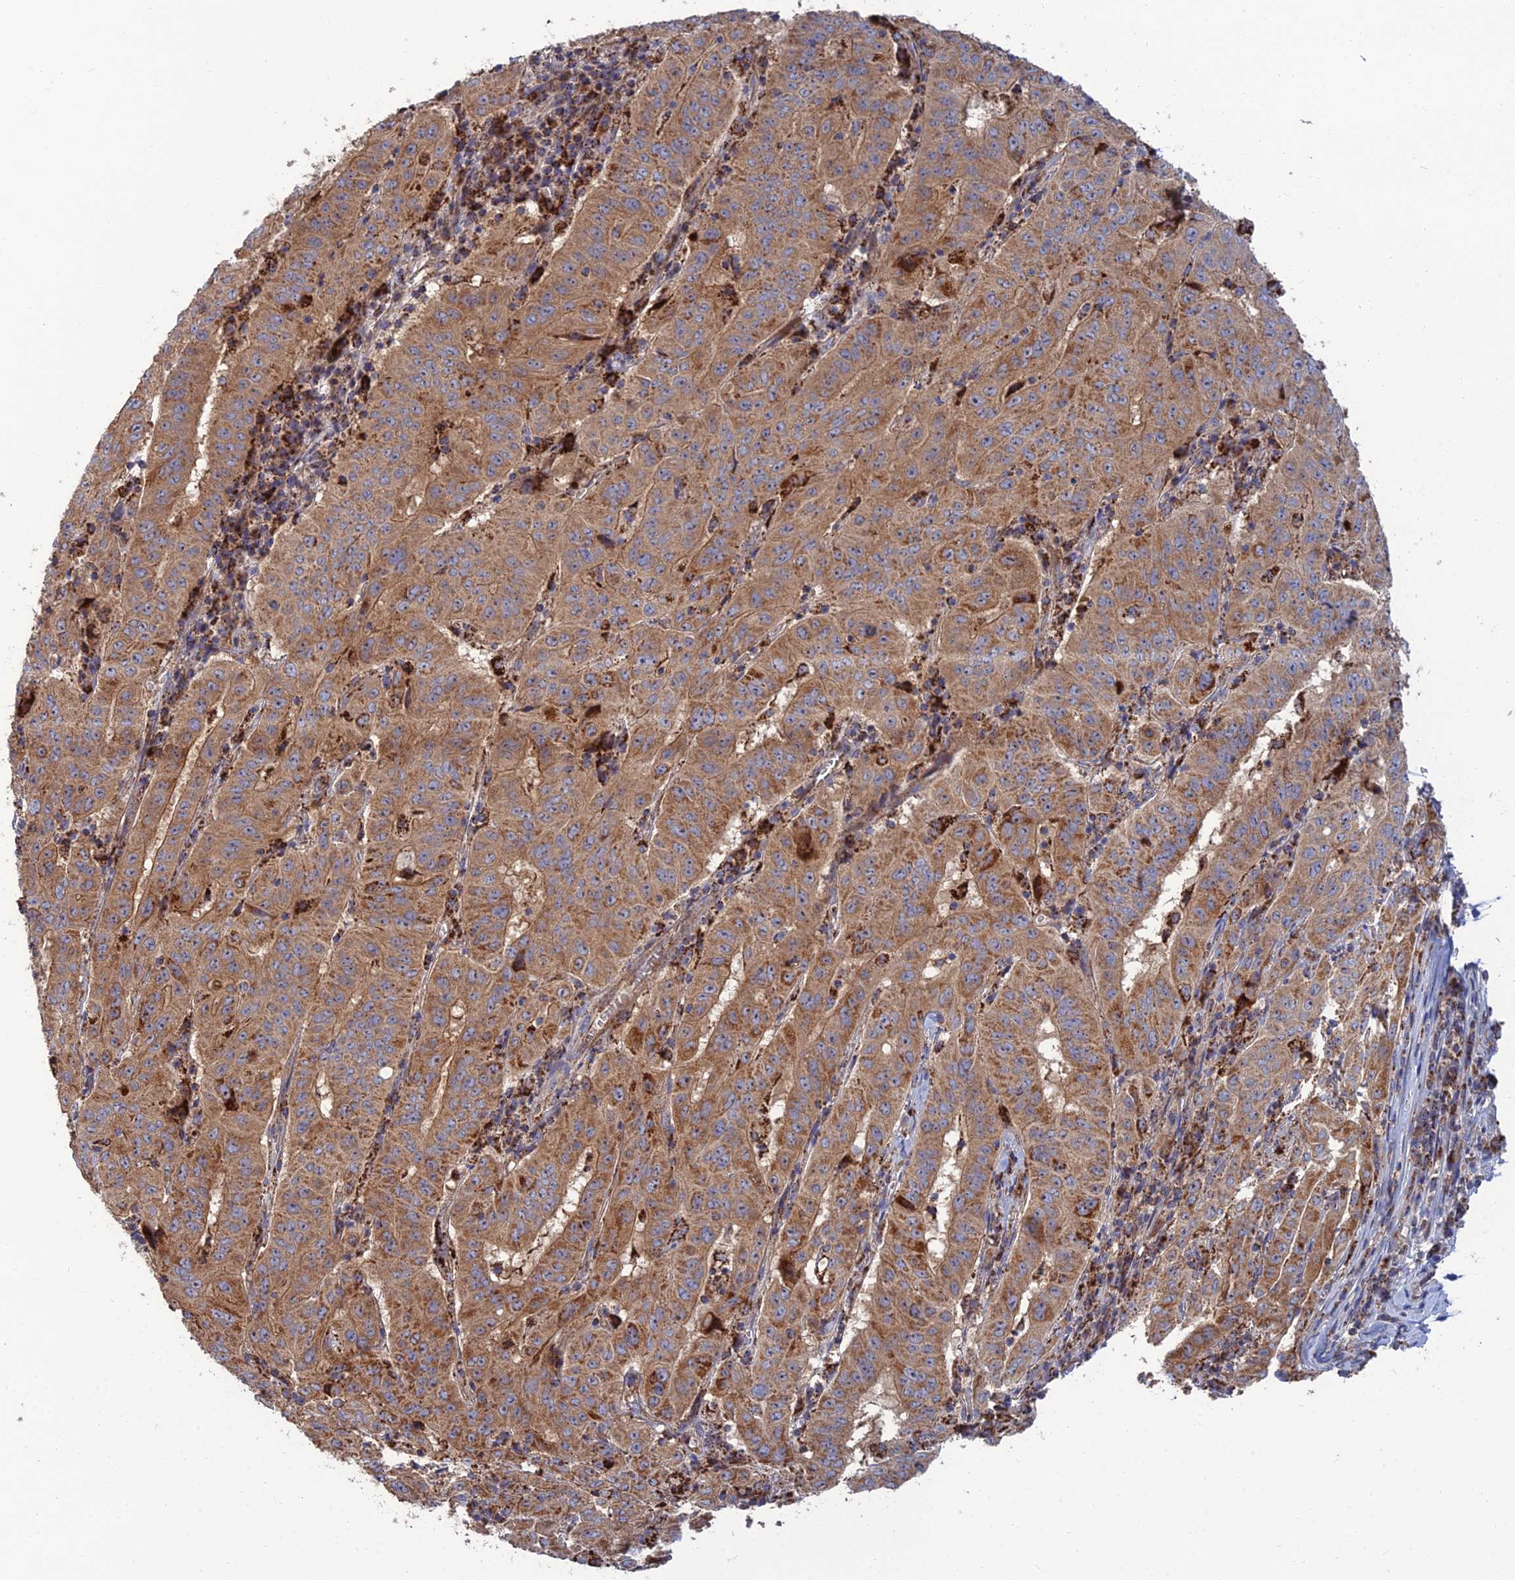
{"staining": {"intensity": "strong", "quantity": ">75%", "location": "cytoplasmic/membranous"}, "tissue": "pancreatic cancer", "cell_type": "Tumor cells", "image_type": "cancer", "snomed": [{"axis": "morphology", "description": "Adenocarcinoma, NOS"}, {"axis": "topography", "description": "Pancreas"}], "caption": "The histopathology image reveals a brown stain indicating the presence of a protein in the cytoplasmic/membranous of tumor cells in pancreatic cancer (adenocarcinoma).", "gene": "RIC8B", "patient": {"sex": "male", "age": 63}}